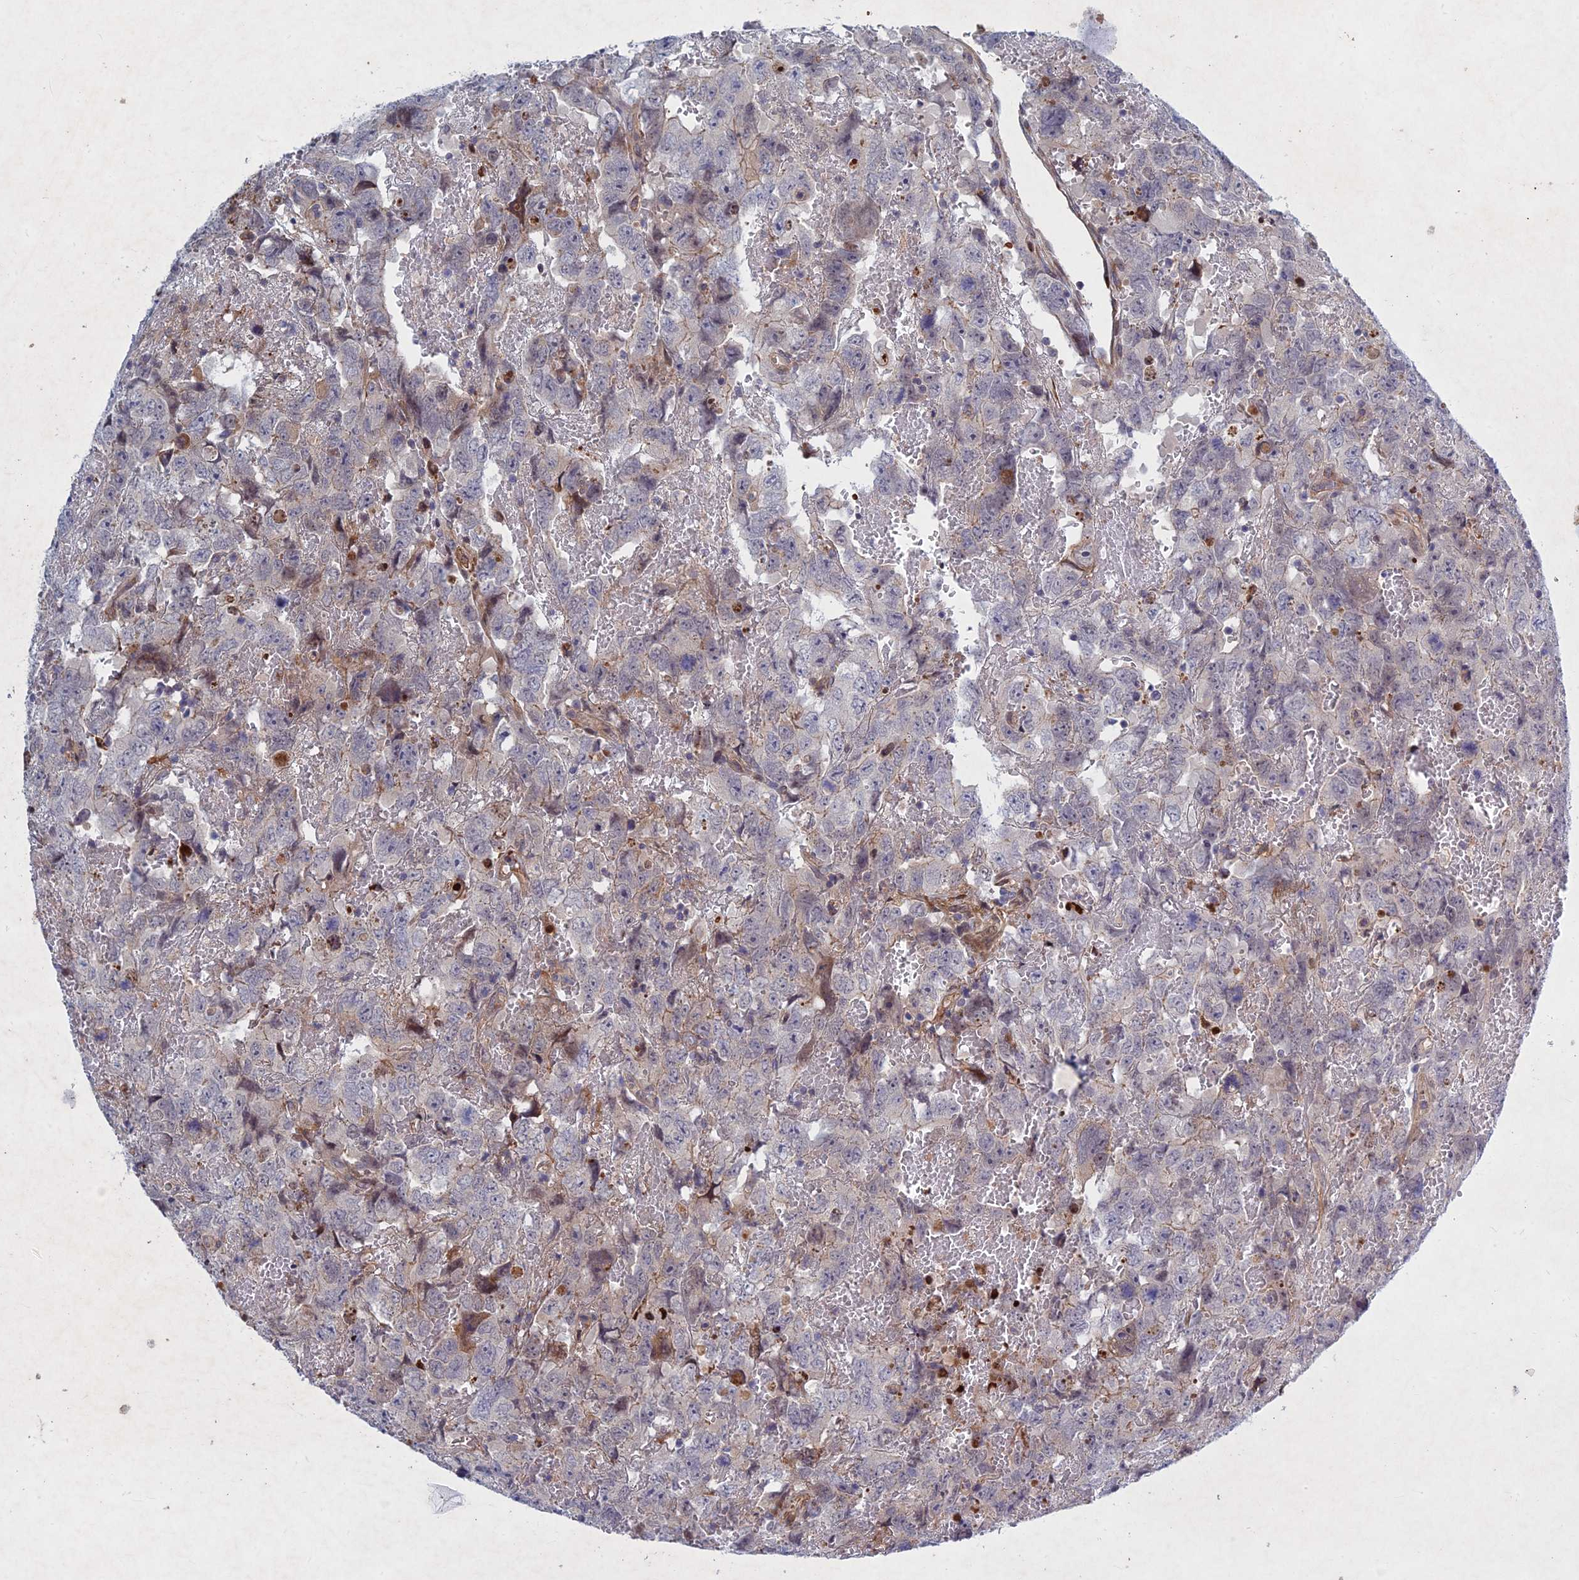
{"staining": {"intensity": "negative", "quantity": "none", "location": "none"}, "tissue": "testis cancer", "cell_type": "Tumor cells", "image_type": "cancer", "snomed": [{"axis": "morphology", "description": "Carcinoma, Embryonal, NOS"}, {"axis": "topography", "description": "Testis"}], "caption": "DAB immunohistochemical staining of human testis cancer (embryonal carcinoma) shows no significant staining in tumor cells.", "gene": "PTHLH", "patient": {"sex": "male", "age": 45}}